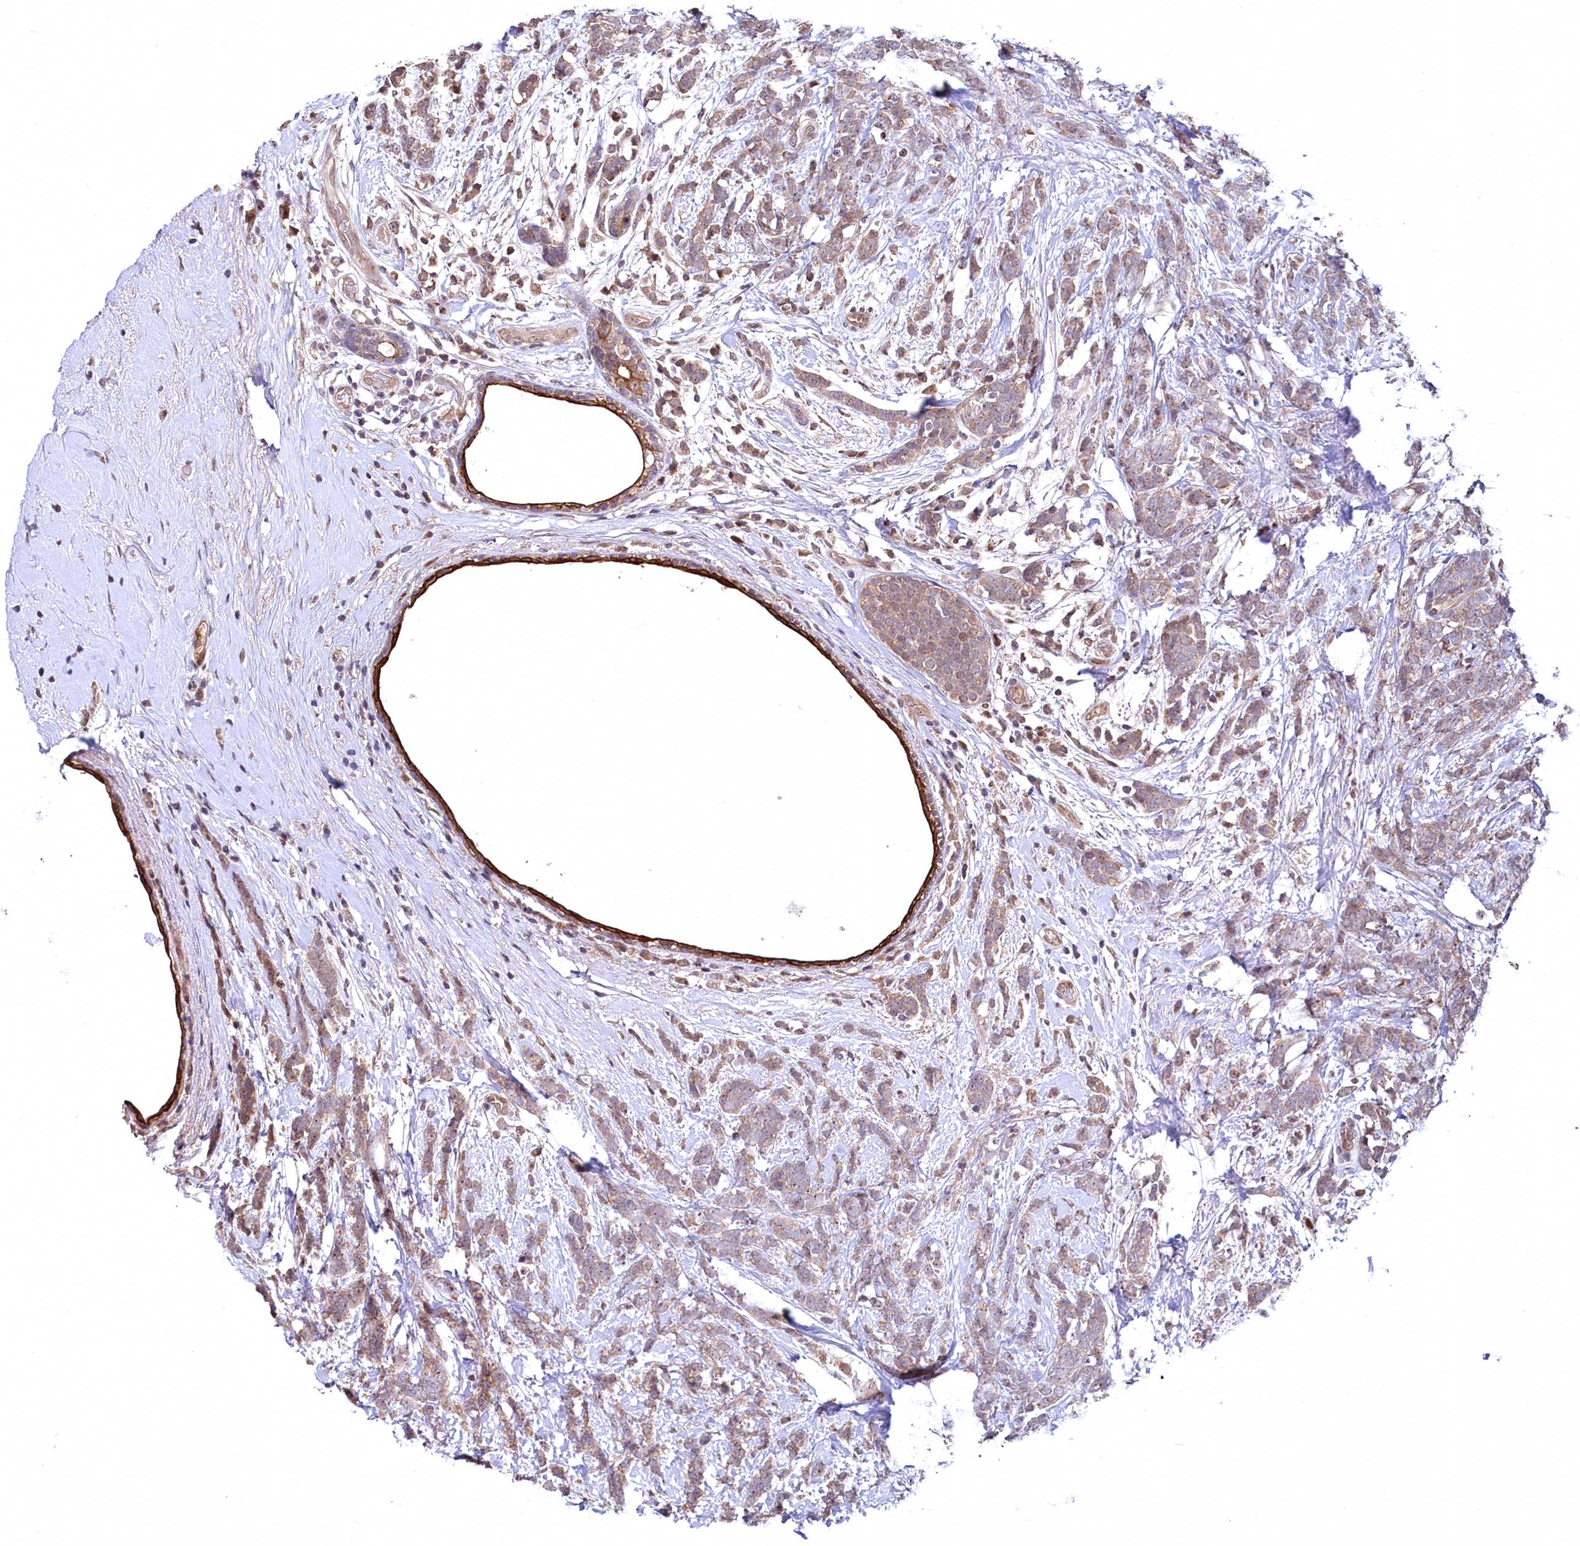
{"staining": {"intensity": "weak", "quantity": "25%-75%", "location": "cytoplasmic/membranous"}, "tissue": "breast cancer", "cell_type": "Tumor cells", "image_type": "cancer", "snomed": [{"axis": "morphology", "description": "Lobular carcinoma"}, {"axis": "topography", "description": "Breast"}], "caption": "The immunohistochemical stain highlights weak cytoplasmic/membranous expression in tumor cells of breast cancer tissue.", "gene": "N4BP2L1", "patient": {"sex": "female", "age": 58}}